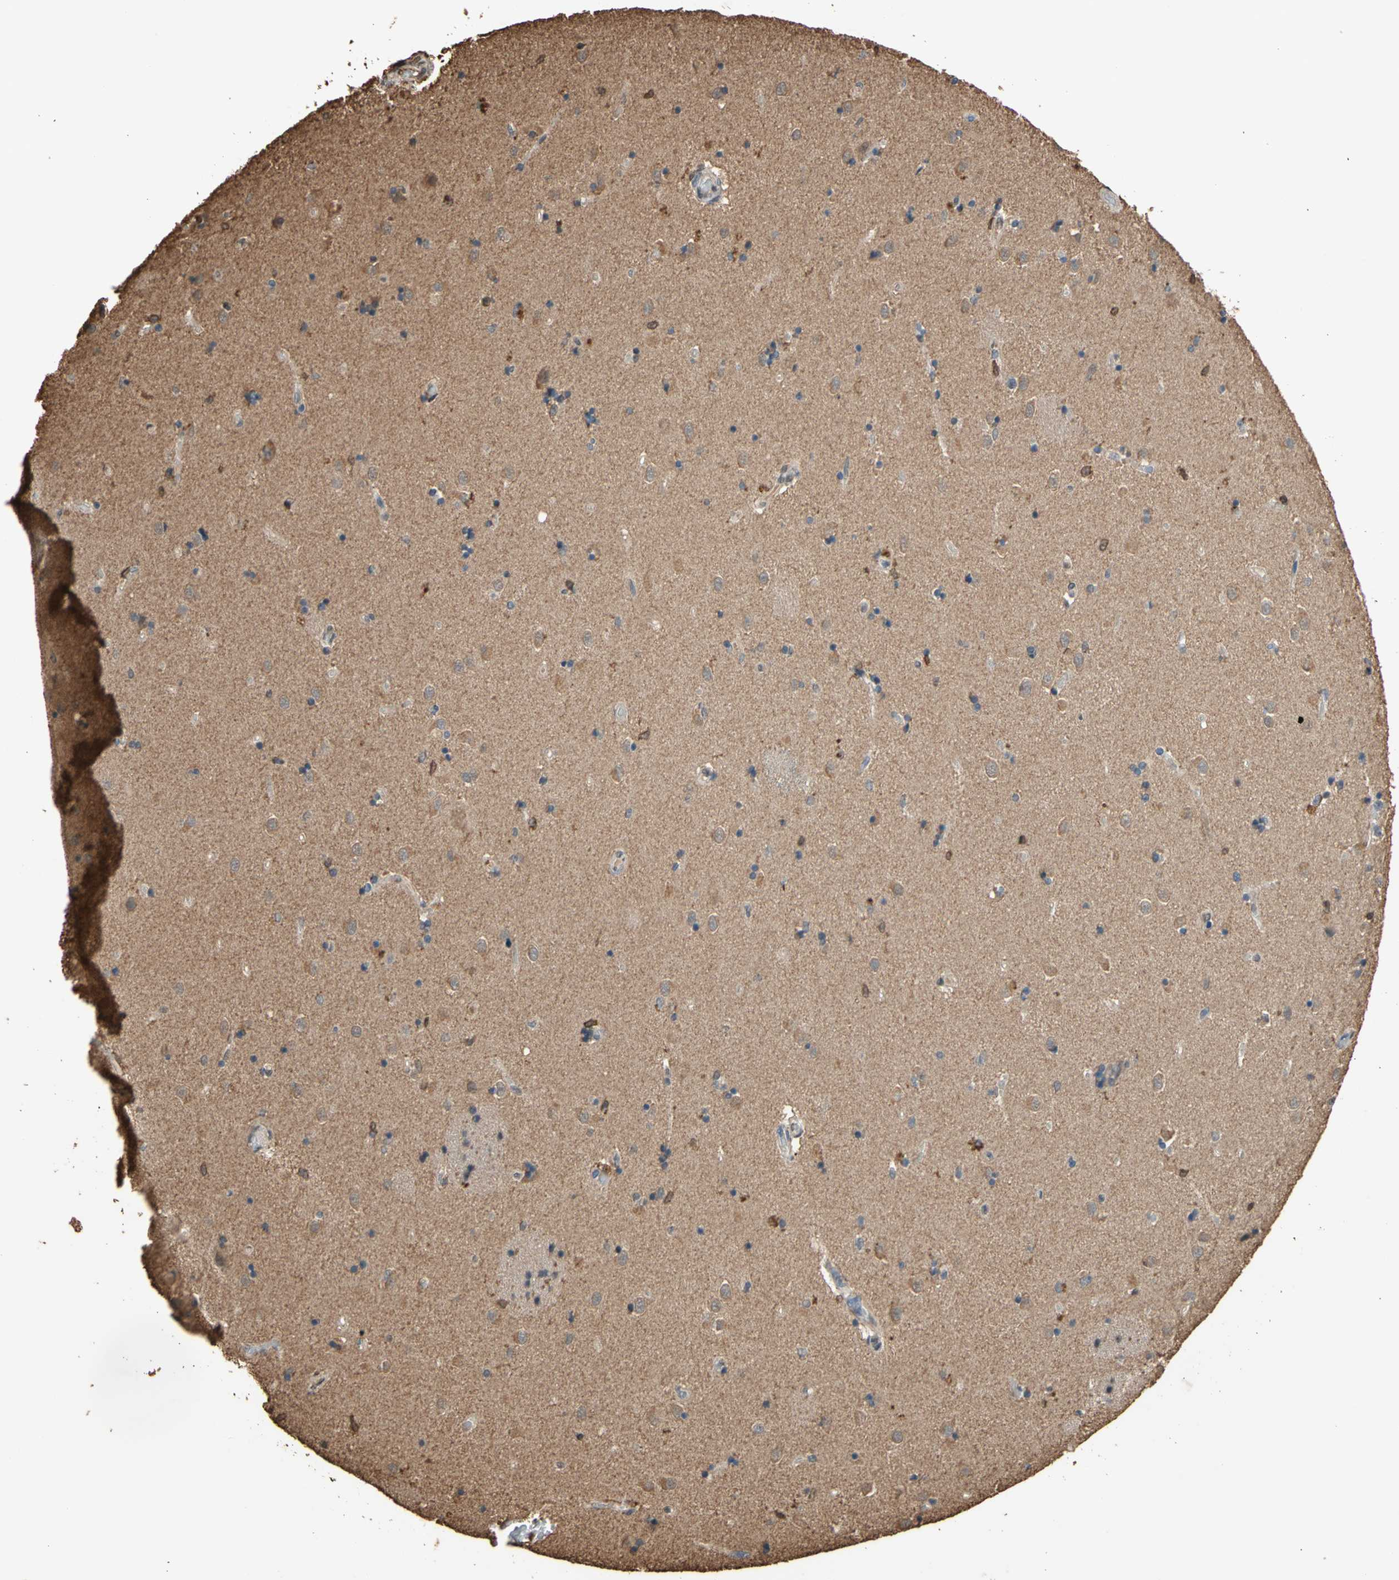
{"staining": {"intensity": "weak", "quantity": "25%-75%", "location": "cytoplasmic/membranous"}, "tissue": "caudate", "cell_type": "Glial cells", "image_type": "normal", "snomed": [{"axis": "morphology", "description": "Normal tissue, NOS"}, {"axis": "topography", "description": "Lateral ventricle wall"}], "caption": "Caudate stained with IHC displays weak cytoplasmic/membranous expression in about 25%-75% of glial cells. (brown staining indicates protein expression, while blue staining denotes nuclei).", "gene": "TNFSF13B", "patient": {"sex": "female", "age": 54}}